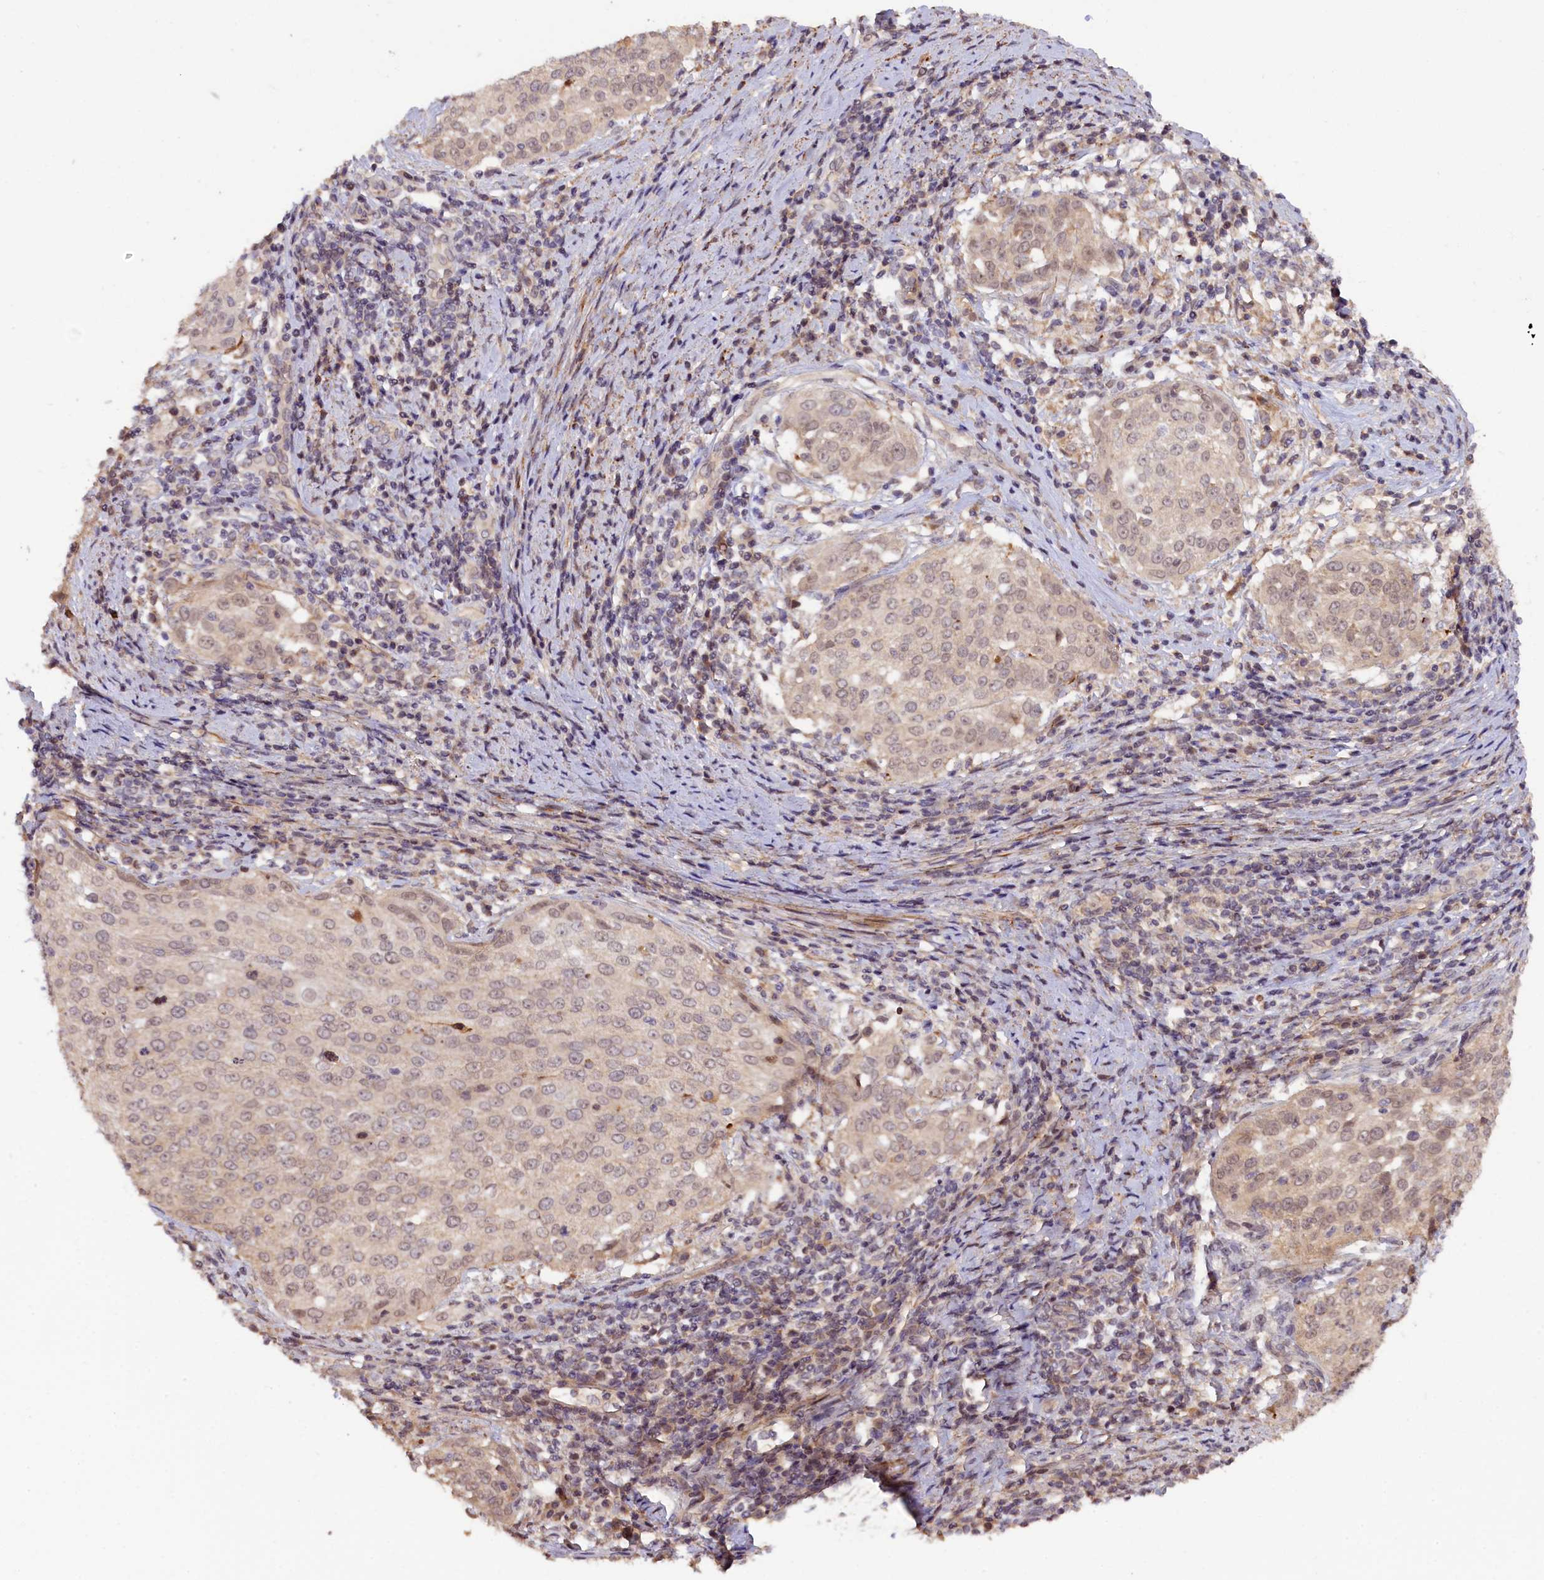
{"staining": {"intensity": "weak", "quantity": ">75%", "location": "cytoplasmic/membranous,nuclear"}, "tissue": "cervical cancer", "cell_type": "Tumor cells", "image_type": "cancer", "snomed": [{"axis": "morphology", "description": "Squamous cell carcinoma, NOS"}, {"axis": "topography", "description": "Cervix"}], "caption": "High-magnification brightfield microscopy of squamous cell carcinoma (cervical) stained with DAB (3,3'-diaminobenzidine) (brown) and counterstained with hematoxylin (blue). tumor cells exhibit weak cytoplasmic/membranous and nuclear expression is present in about>75% of cells. The staining was performed using DAB to visualize the protein expression in brown, while the nuclei were stained in blue with hematoxylin (Magnification: 20x).", "gene": "ZNF480", "patient": {"sex": "female", "age": 57}}